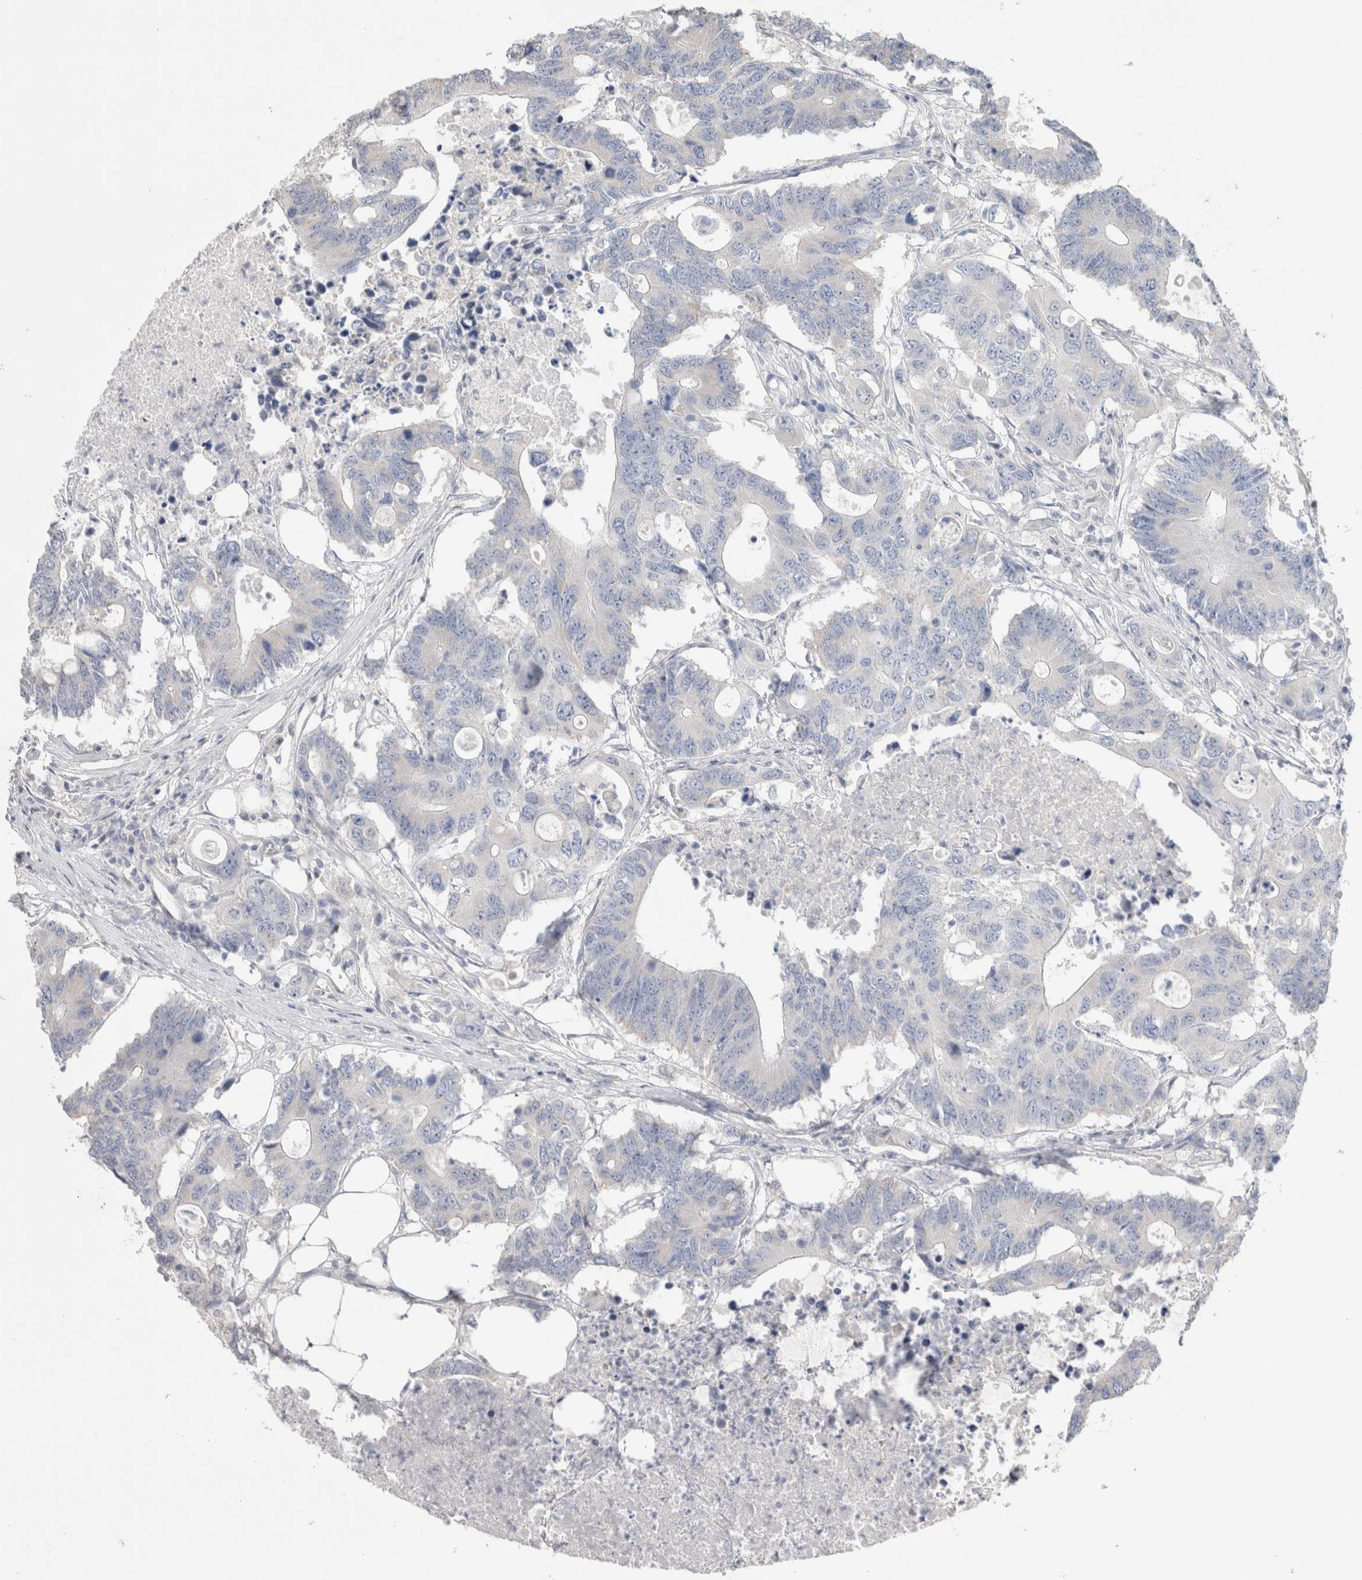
{"staining": {"intensity": "negative", "quantity": "none", "location": "none"}, "tissue": "colorectal cancer", "cell_type": "Tumor cells", "image_type": "cancer", "snomed": [{"axis": "morphology", "description": "Adenocarcinoma, NOS"}, {"axis": "topography", "description": "Colon"}], "caption": "High magnification brightfield microscopy of colorectal cancer stained with DAB (3,3'-diaminobenzidine) (brown) and counterstained with hematoxylin (blue): tumor cells show no significant staining.", "gene": "DMD", "patient": {"sex": "male", "age": 71}}